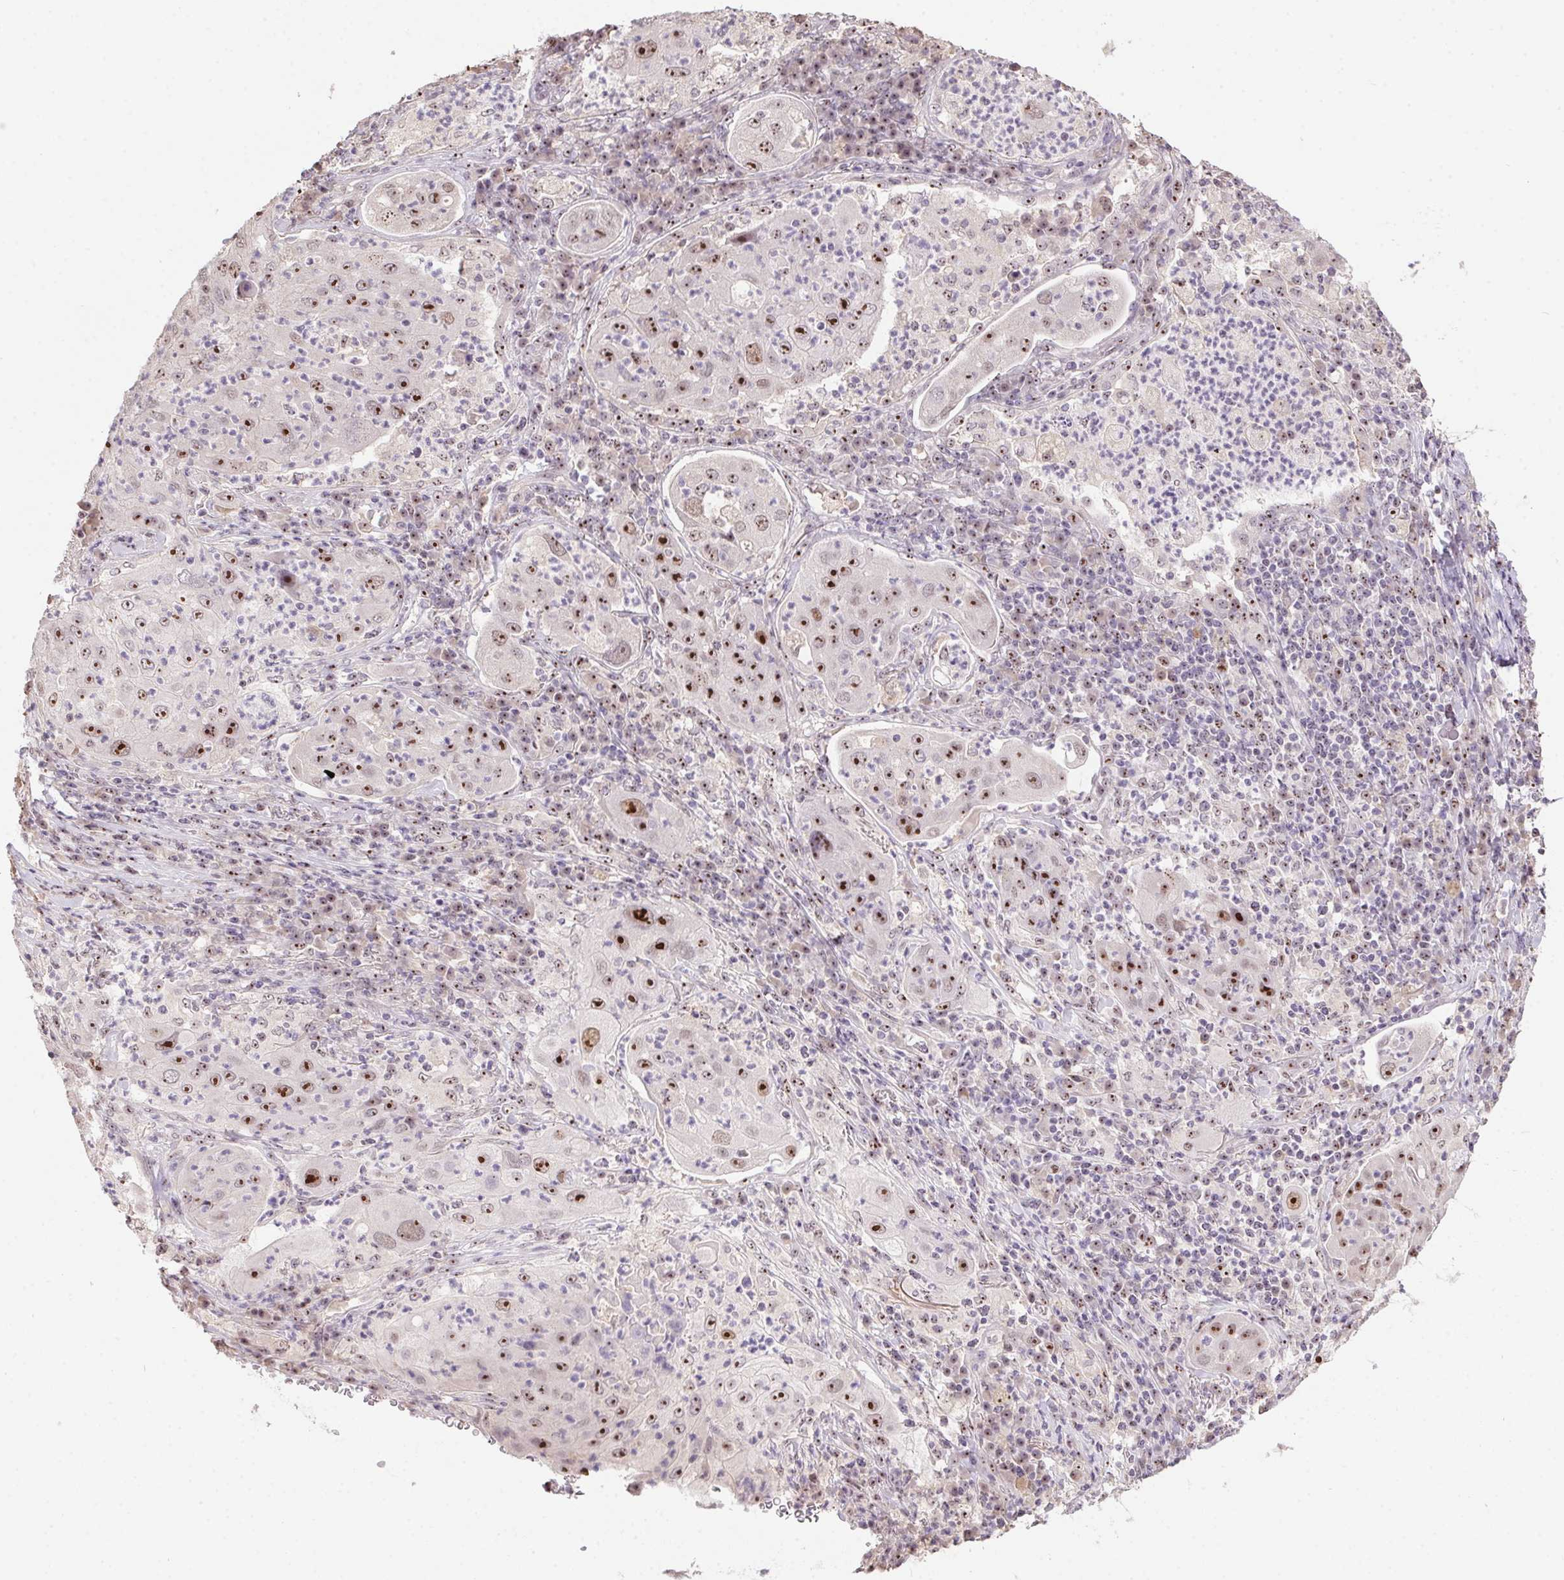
{"staining": {"intensity": "strong", "quantity": ">75%", "location": "nuclear"}, "tissue": "lung cancer", "cell_type": "Tumor cells", "image_type": "cancer", "snomed": [{"axis": "morphology", "description": "Squamous cell carcinoma, NOS"}, {"axis": "topography", "description": "Lung"}], "caption": "Human lung squamous cell carcinoma stained with a brown dye exhibits strong nuclear positive staining in about >75% of tumor cells.", "gene": "BATF2", "patient": {"sex": "female", "age": 59}}